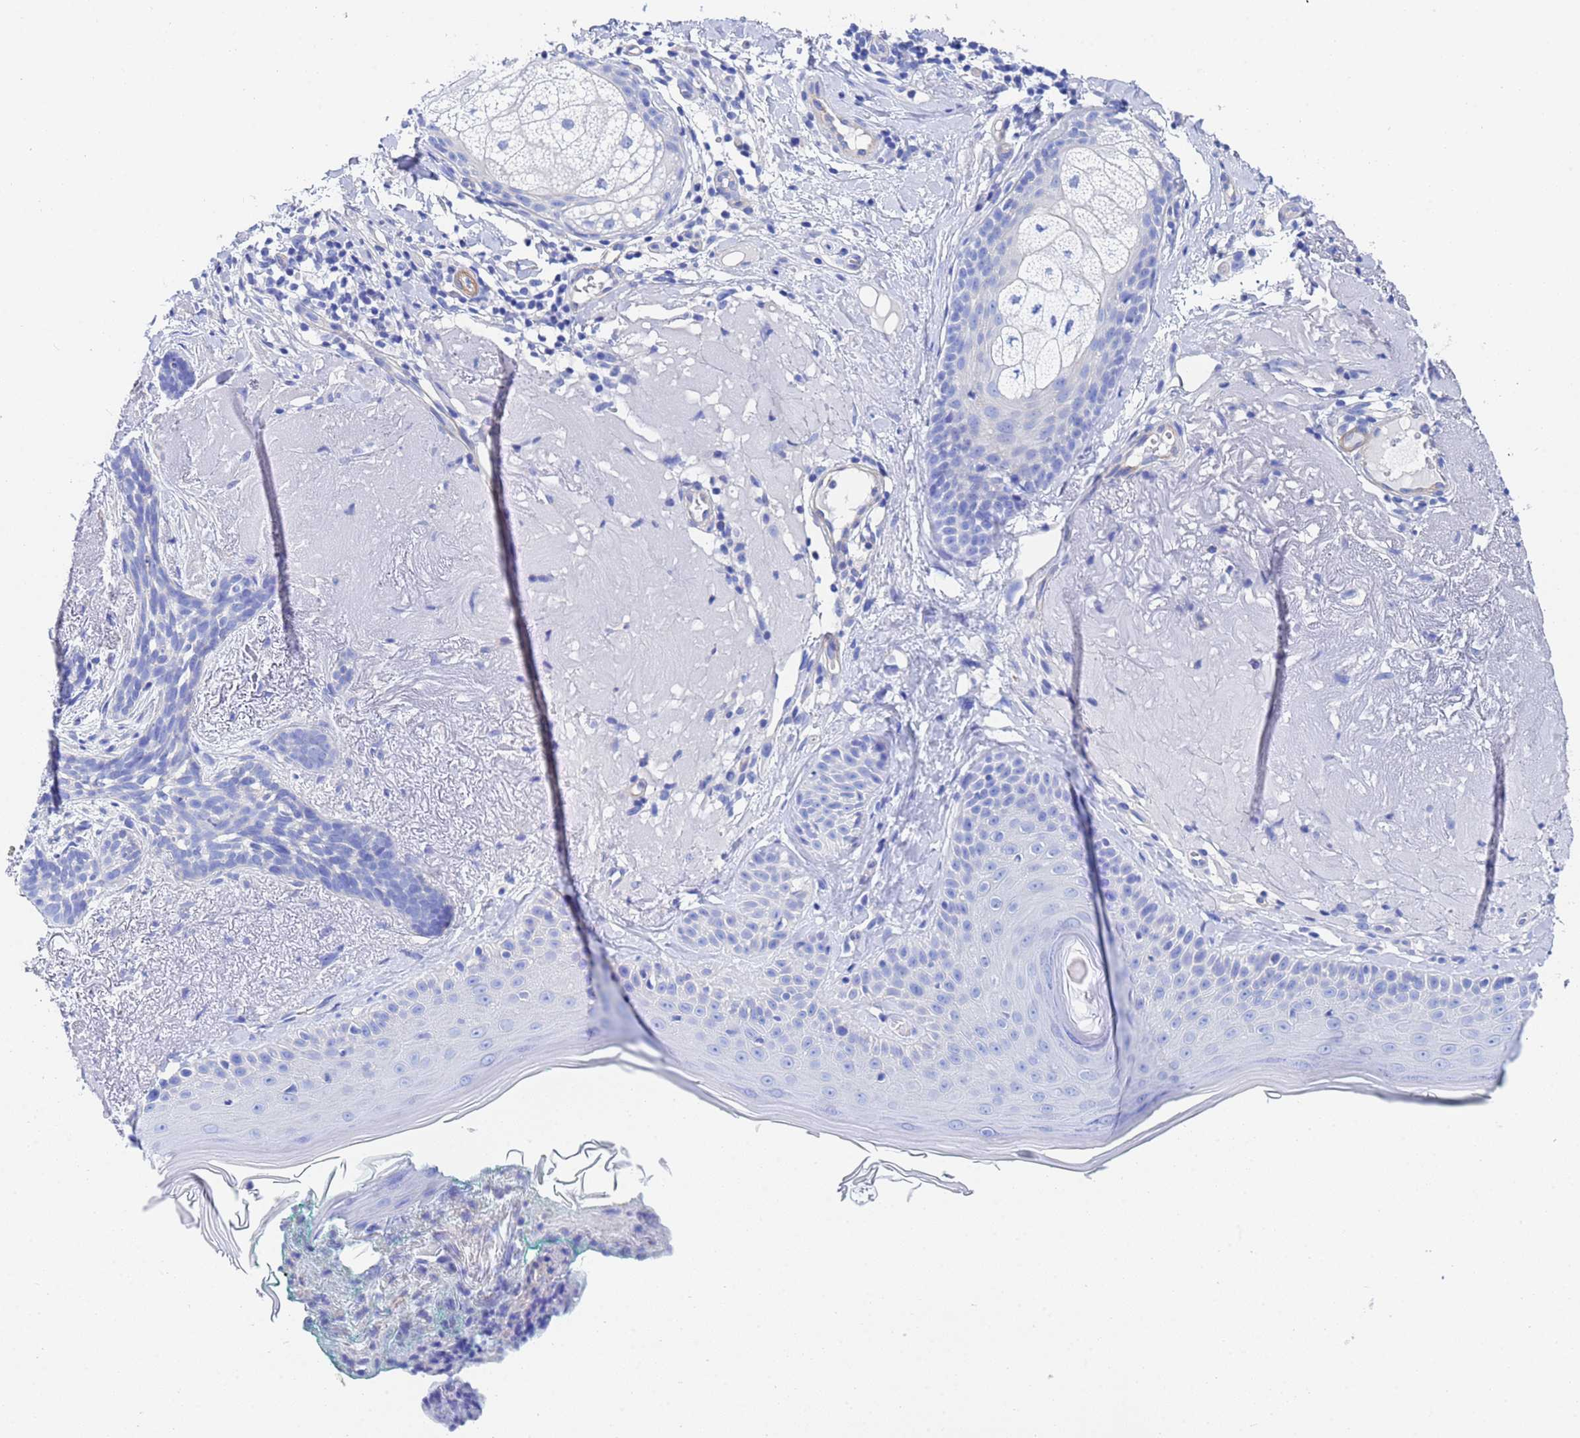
{"staining": {"intensity": "negative", "quantity": "none", "location": "none"}, "tissue": "skin cancer", "cell_type": "Tumor cells", "image_type": "cancer", "snomed": [{"axis": "morphology", "description": "Basal cell carcinoma"}, {"axis": "topography", "description": "Skin"}], "caption": "Tumor cells show no significant protein positivity in skin cancer.", "gene": "CST4", "patient": {"sex": "male", "age": 71}}